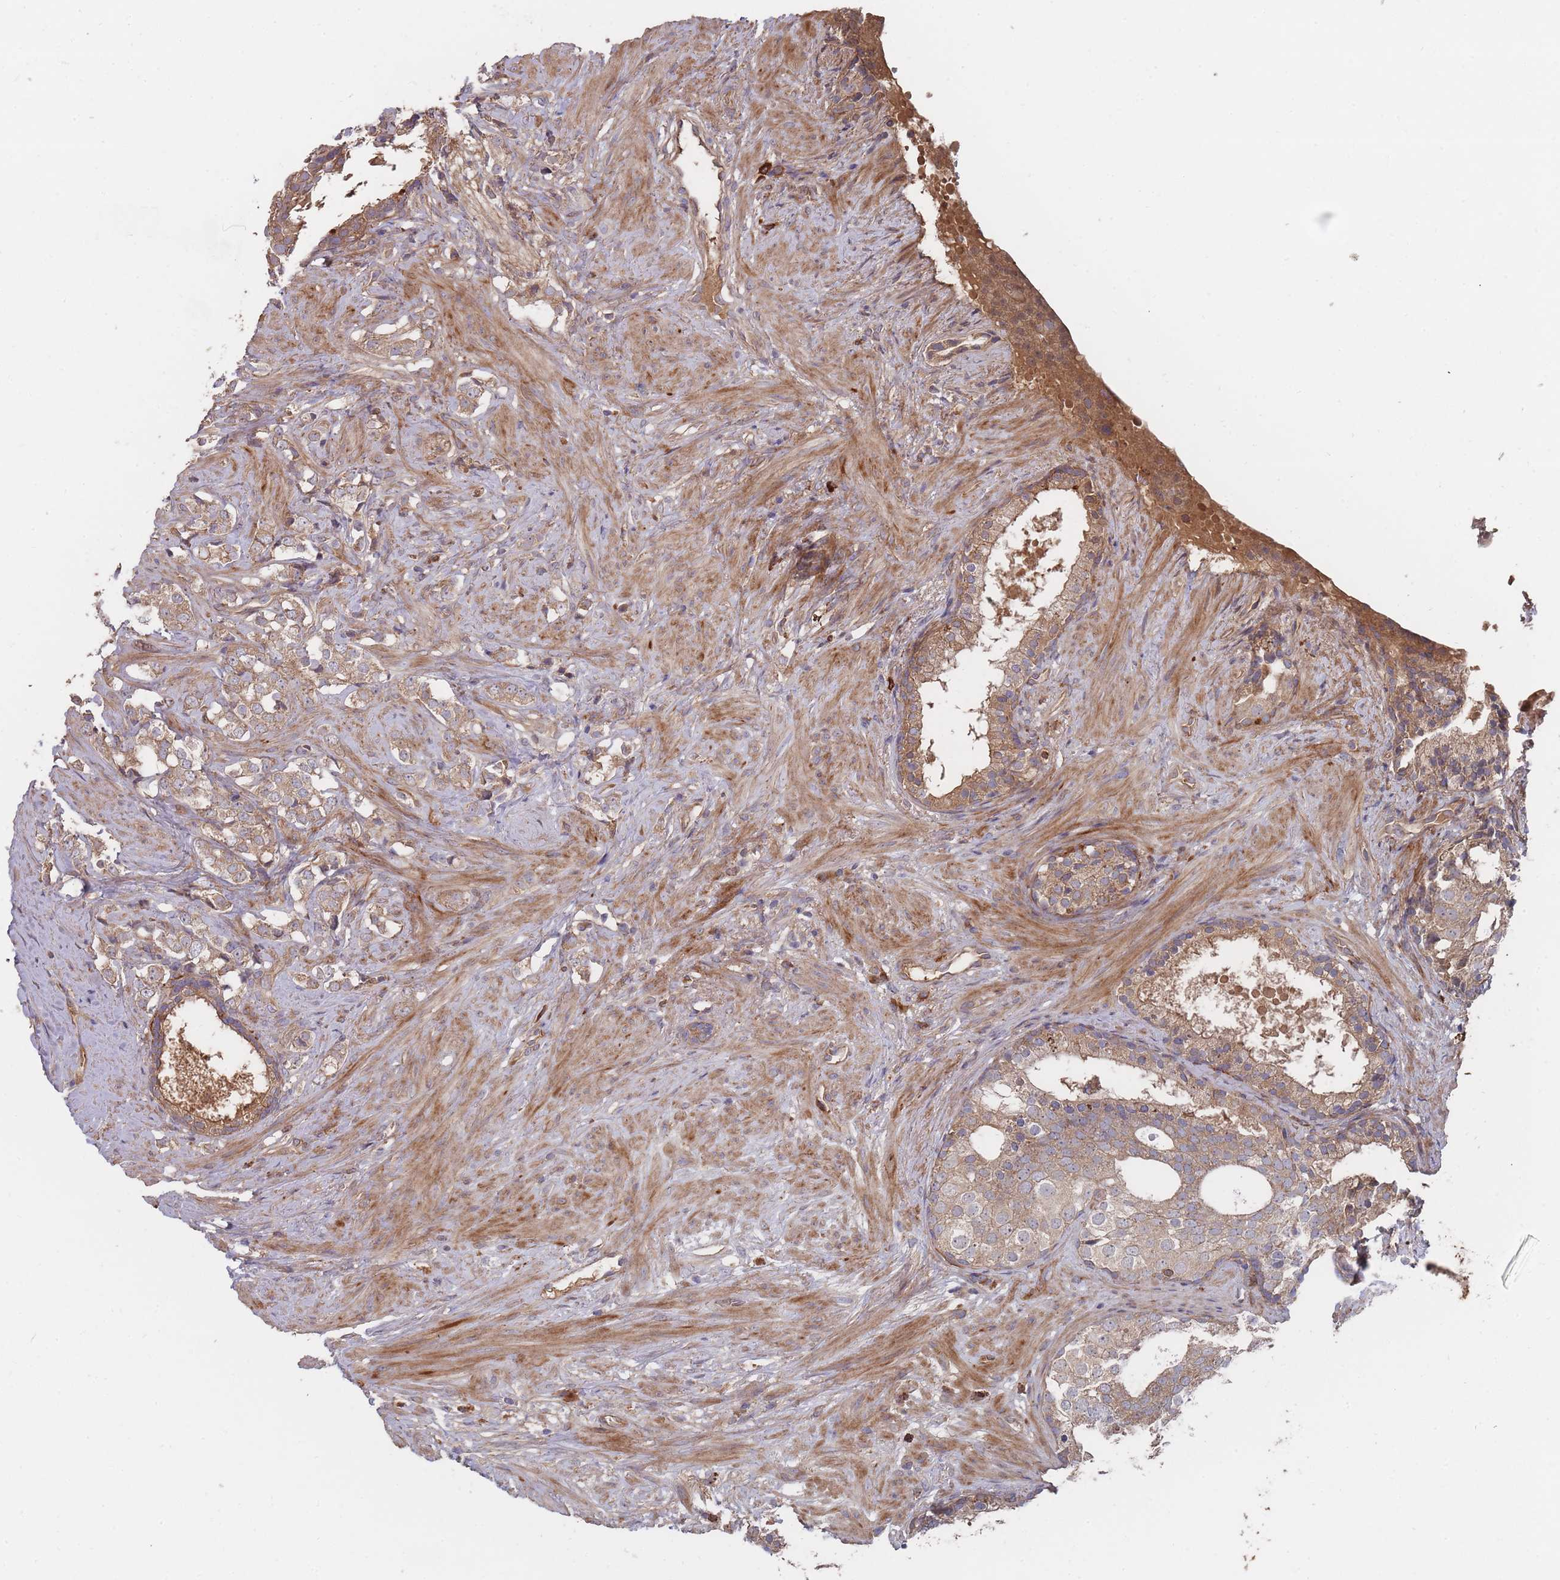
{"staining": {"intensity": "moderate", "quantity": ">75%", "location": "cytoplasmic/membranous"}, "tissue": "prostate cancer", "cell_type": "Tumor cells", "image_type": "cancer", "snomed": [{"axis": "morphology", "description": "Adenocarcinoma, High grade"}, {"axis": "topography", "description": "Prostate"}], "caption": "A brown stain shows moderate cytoplasmic/membranous positivity of a protein in human high-grade adenocarcinoma (prostate) tumor cells. (DAB IHC, brown staining for protein, blue staining for nuclei).", "gene": "THSD7B", "patient": {"sex": "male", "age": 49}}